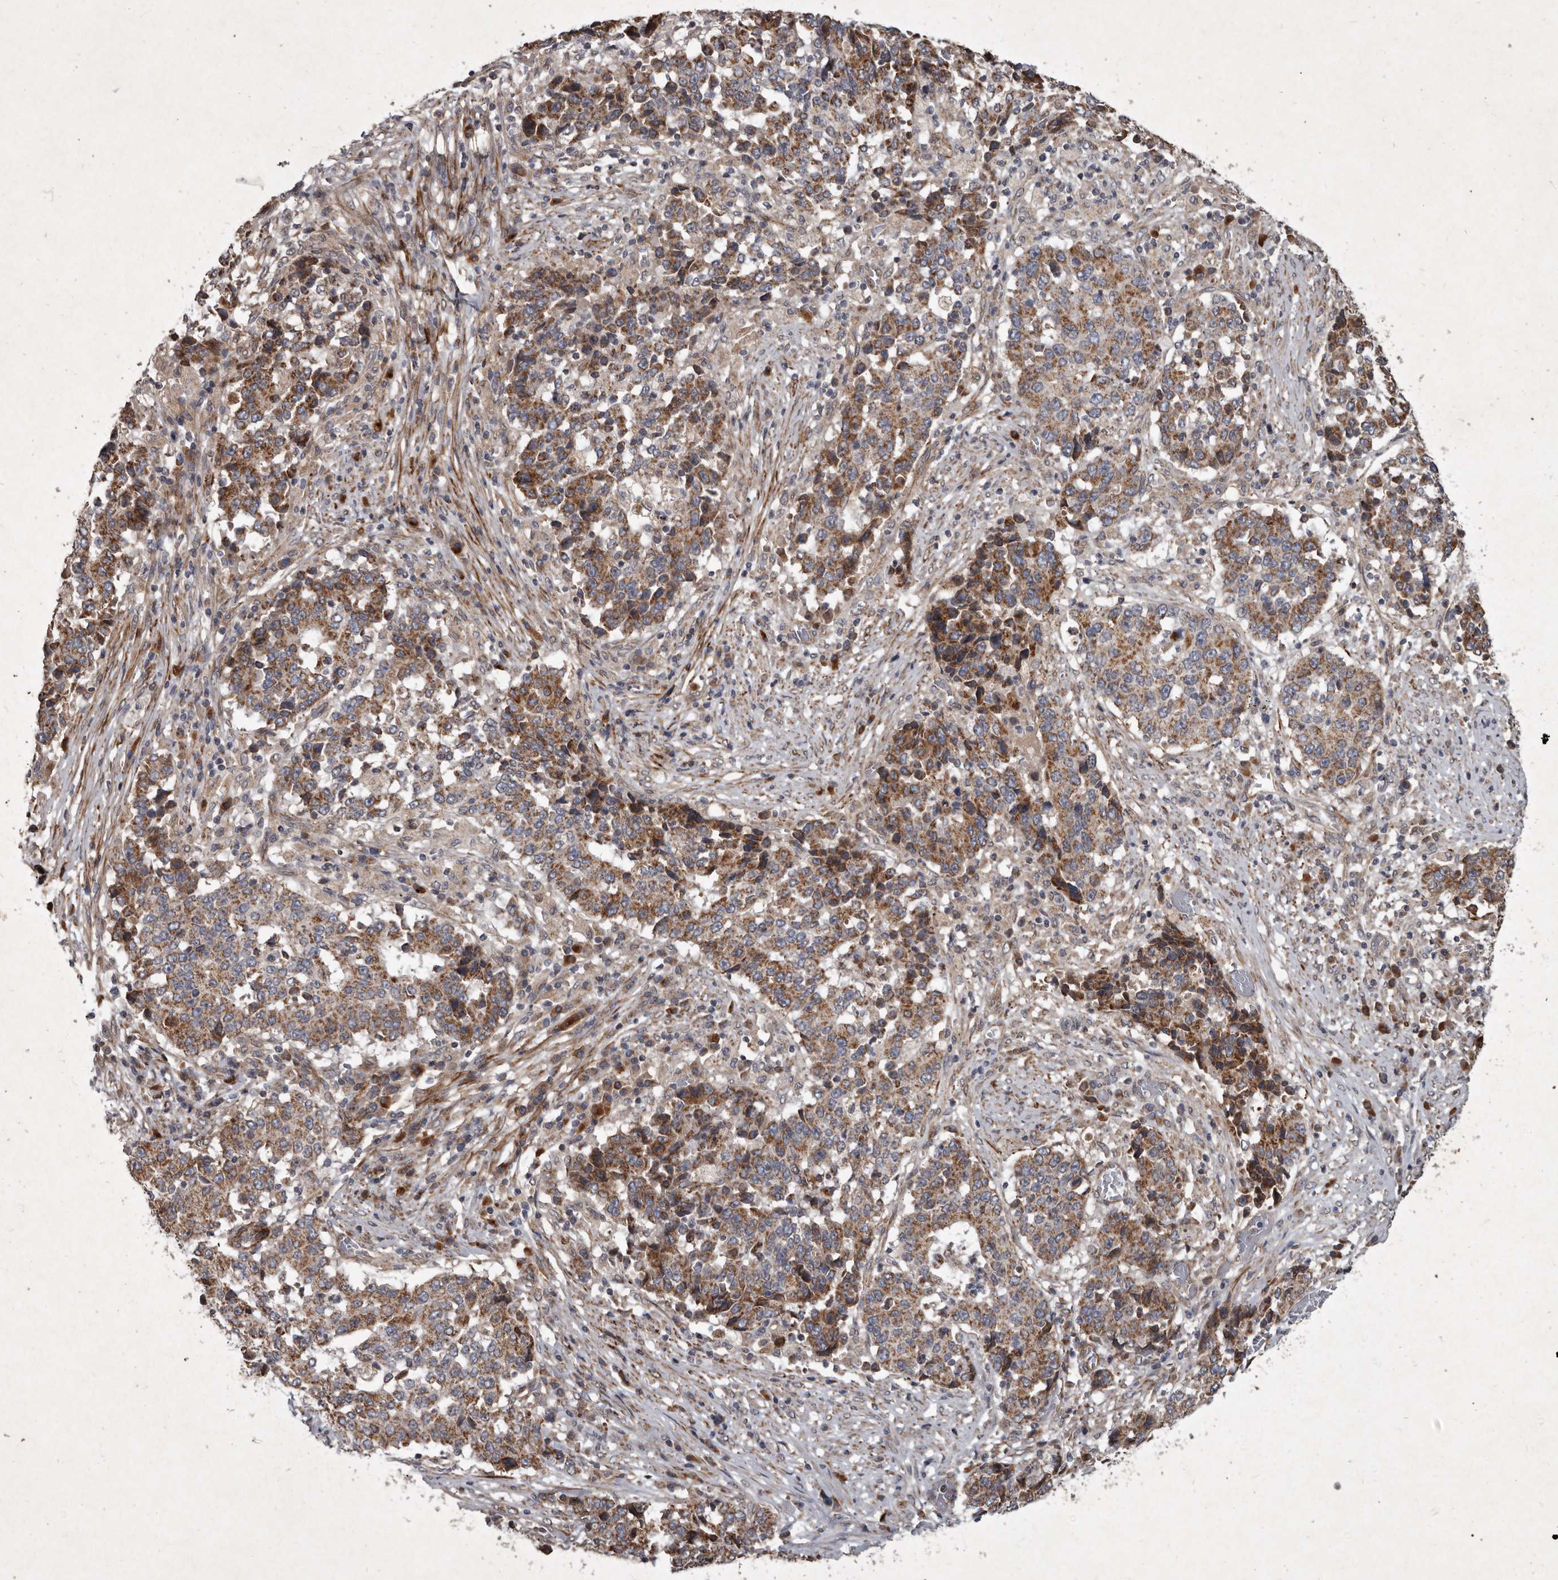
{"staining": {"intensity": "moderate", "quantity": ">75%", "location": "cytoplasmic/membranous"}, "tissue": "stomach cancer", "cell_type": "Tumor cells", "image_type": "cancer", "snomed": [{"axis": "morphology", "description": "Adenocarcinoma, NOS"}, {"axis": "topography", "description": "Stomach"}], "caption": "Tumor cells reveal moderate cytoplasmic/membranous positivity in about >75% of cells in stomach adenocarcinoma.", "gene": "MRPS15", "patient": {"sex": "male", "age": 59}}